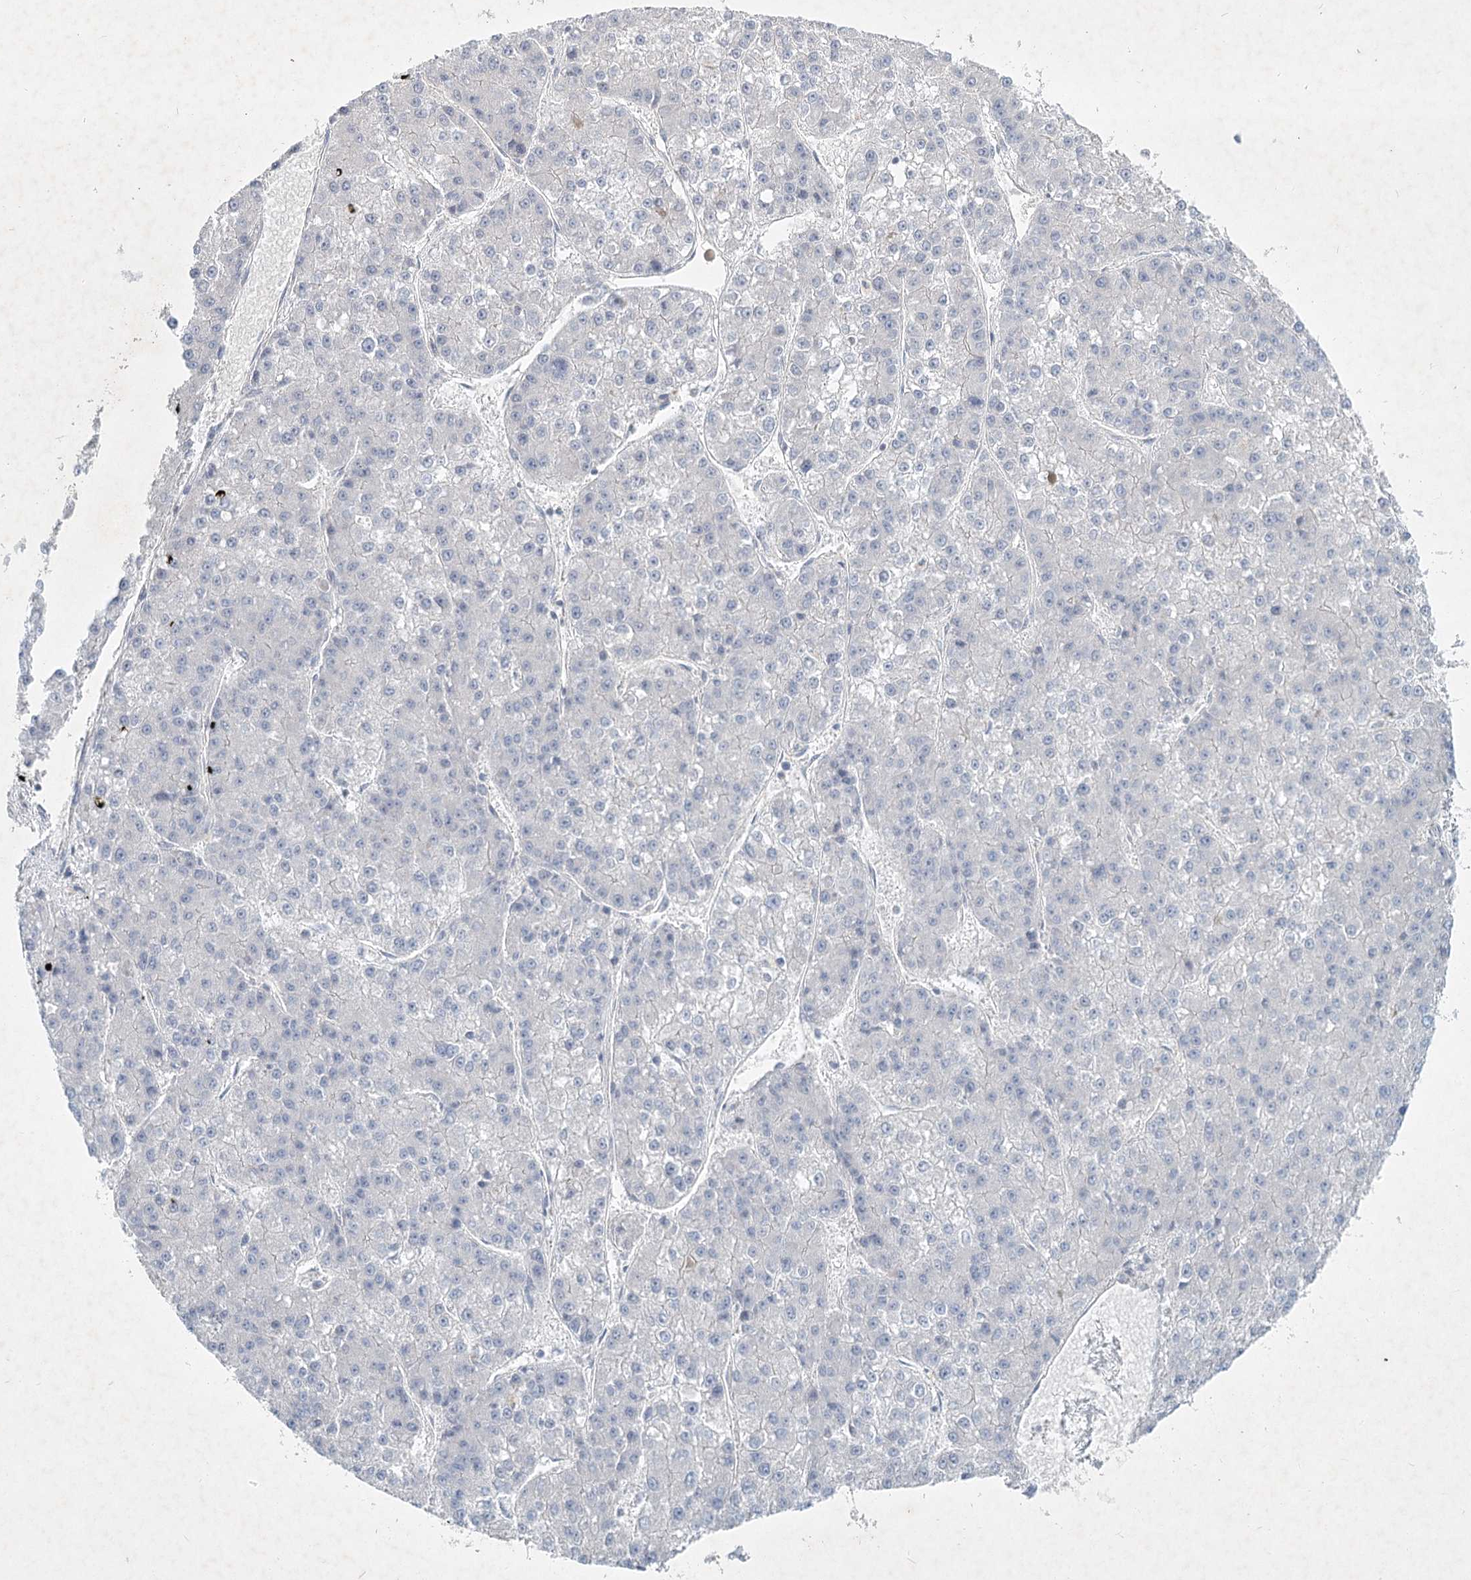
{"staining": {"intensity": "negative", "quantity": "none", "location": "none"}, "tissue": "liver cancer", "cell_type": "Tumor cells", "image_type": "cancer", "snomed": [{"axis": "morphology", "description": "Carcinoma, Hepatocellular, NOS"}, {"axis": "topography", "description": "Liver"}], "caption": "A high-resolution micrograph shows immunohistochemistry staining of liver cancer (hepatocellular carcinoma), which demonstrates no significant staining in tumor cells.", "gene": "DNMBP", "patient": {"sex": "female", "age": 73}}